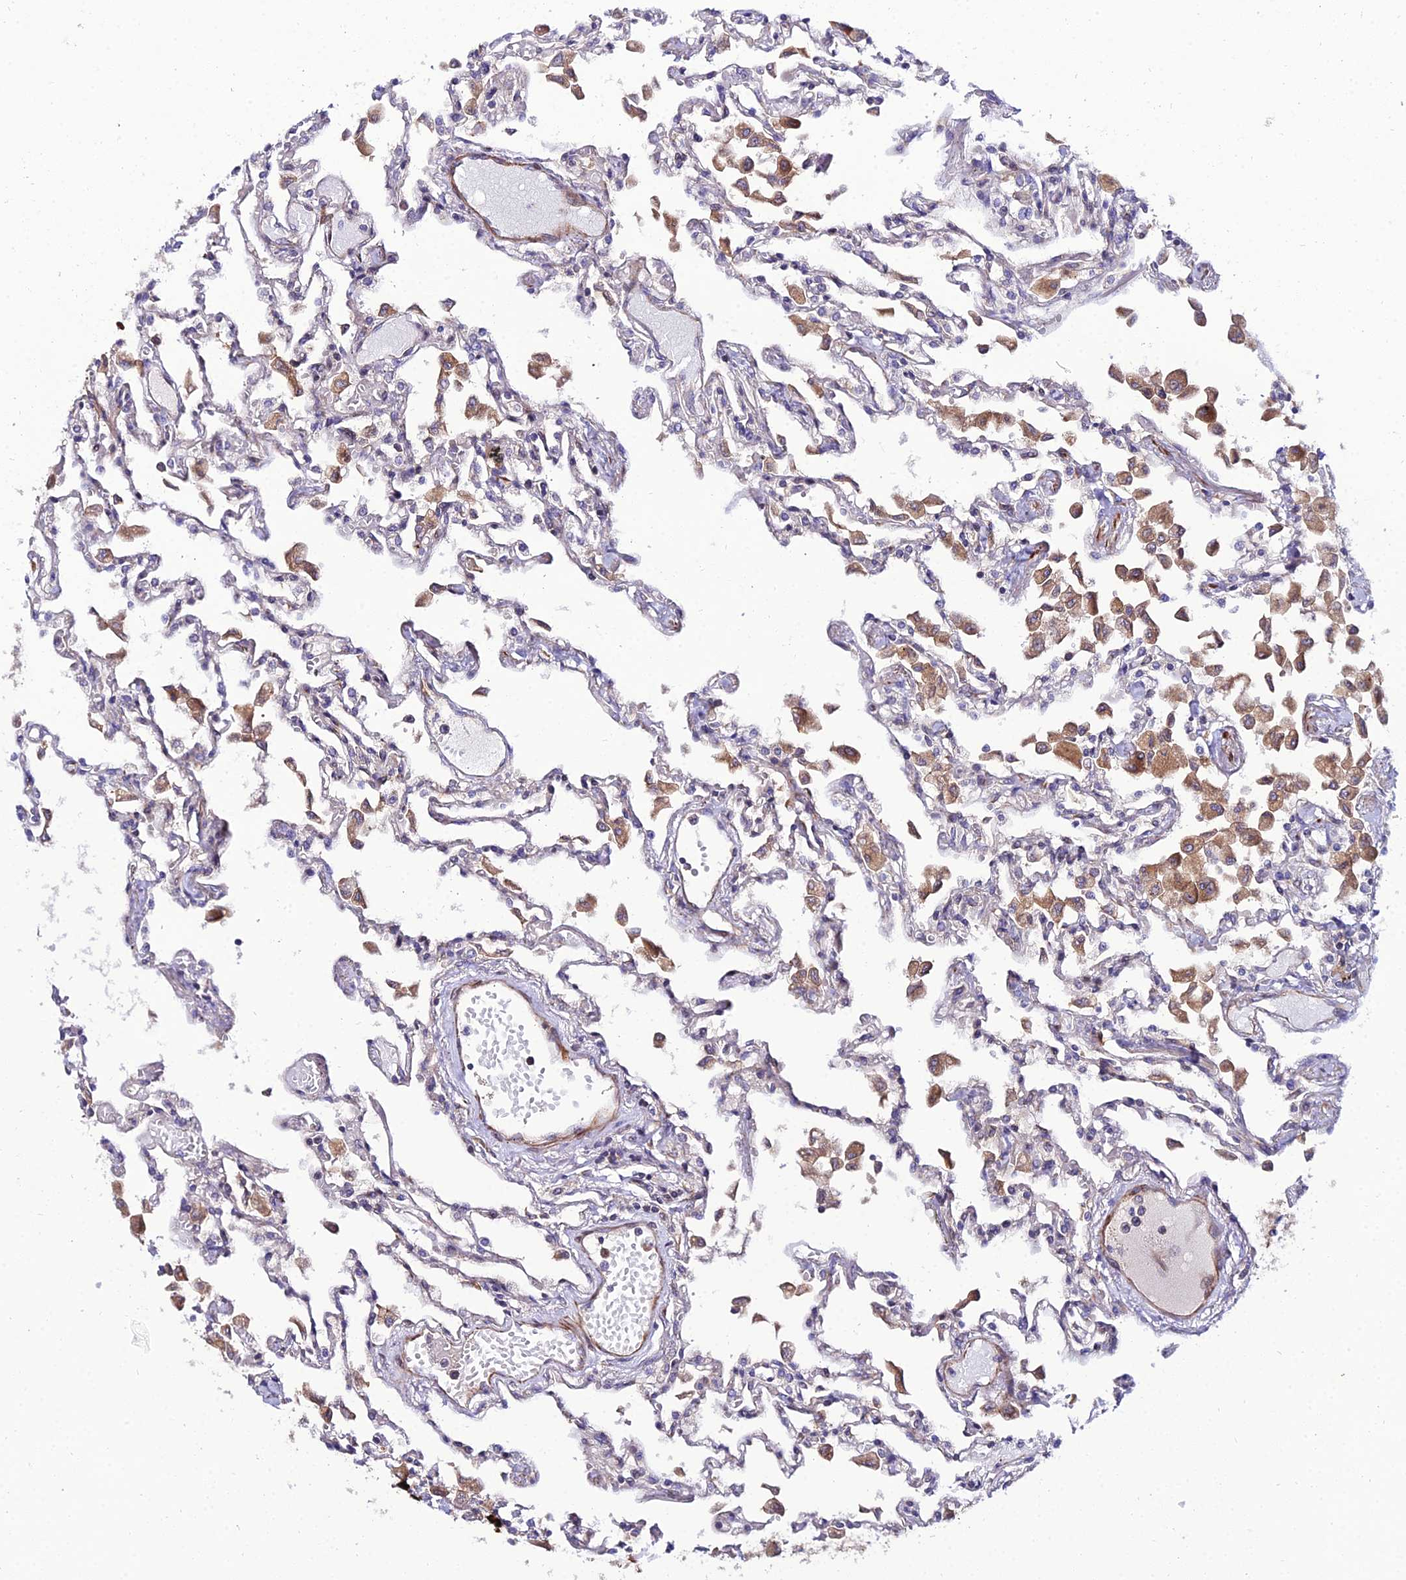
{"staining": {"intensity": "negative", "quantity": "none", "location": "none"}, "tissue": "lung", "cell_type": "Alveolar cells", "image_type": "normal", "snomed": [{"axis": "morphology", "description": "Normal tissue, NOS"}, {"axis": "topography", "description": "Bronchus"}, {"axis": "topography", "description": "Lung"}], "caption": "This is an immunohistochemistry (IHC) photomicrograph of normal human lung. There is no staining in alveolar cells.", "gene": "ARL6IP1", "patient": {"sex": "female", "age": 49}}